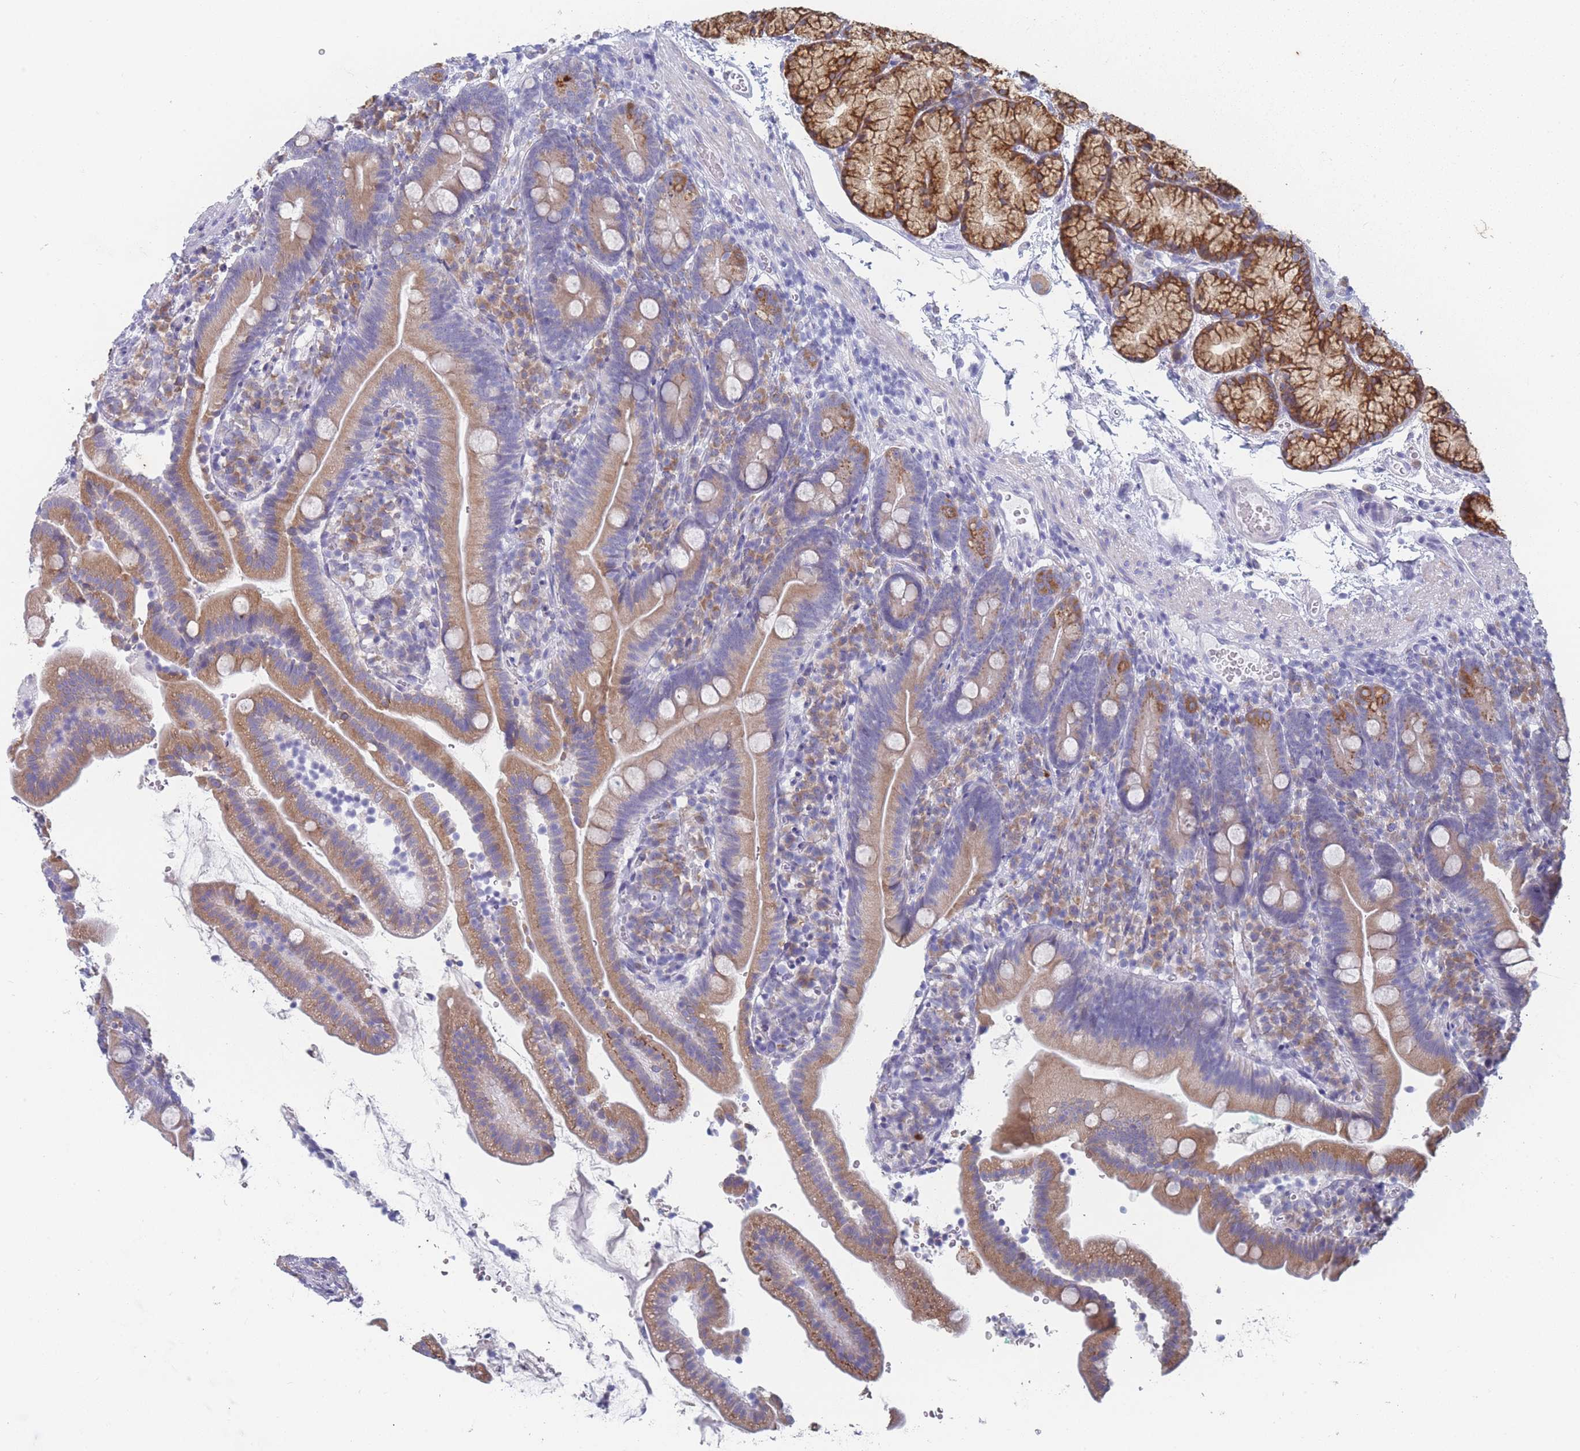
{"staining": {"intensity": "moderate", "quantity": ">75%", "location": "cytoplasmic/membranous"}, "tissue": "duodenum", "cell_type": "Glandular cells", "image_type": "normal", "snomed": [{"axis": "morphology", "description": "Normal tissue, NOS"}, {"axis": "topography", "description": "Duodenum"}], "caption": "The photomicrograph reveals immunohistochemical staining of unremarkable duodenum. There is moderate cytoplasmic/membranous expression is identified in approximately >75% of glandular cells.", "gene": "TMED10", "patient": {"sex": "female", "age": 67}}